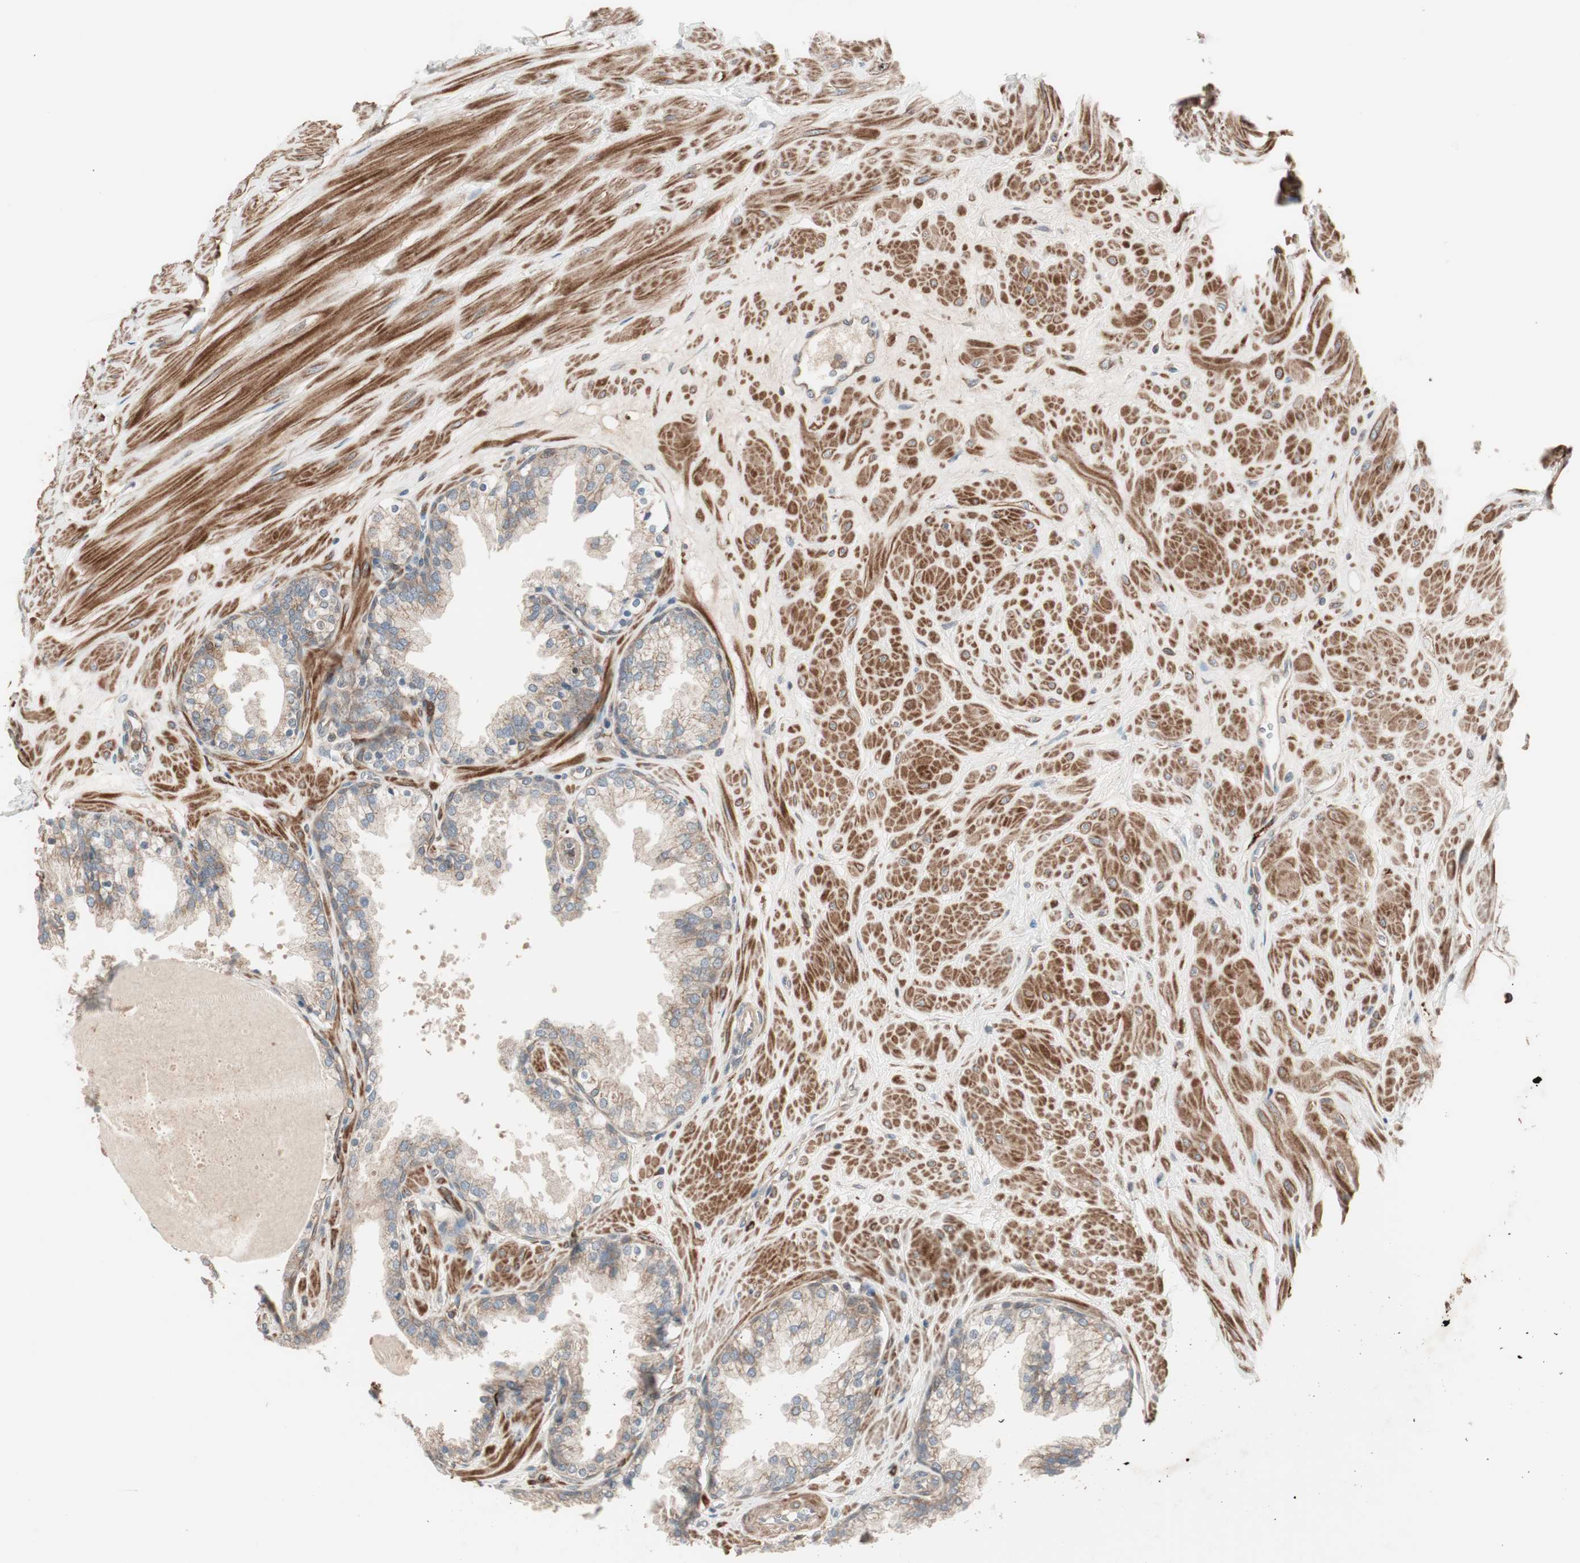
{"staining": {"intensity": "weak", "quantity": ">75%", "location": "cytoplasmic/membranous"}, "tissue": "prostate", "cell_type": "Glandular cells", "image_type": "normal", "snomed": [{"axis": "morphology", "description": "Normal tissue, NOS"}, {"axis": "topography", "description": "Prostate"}], "caption": "An immunohistochemistry histopathology image of benign tissue is shown. Protein staining in brown shows weak cytoplasmic/membranous positivity in prostate within glandular cells. (DAB = brown stain, brightfield microscopy at high magnification).", "gene": "STAB1", "patient": {"sex": "male", "age": 51}}